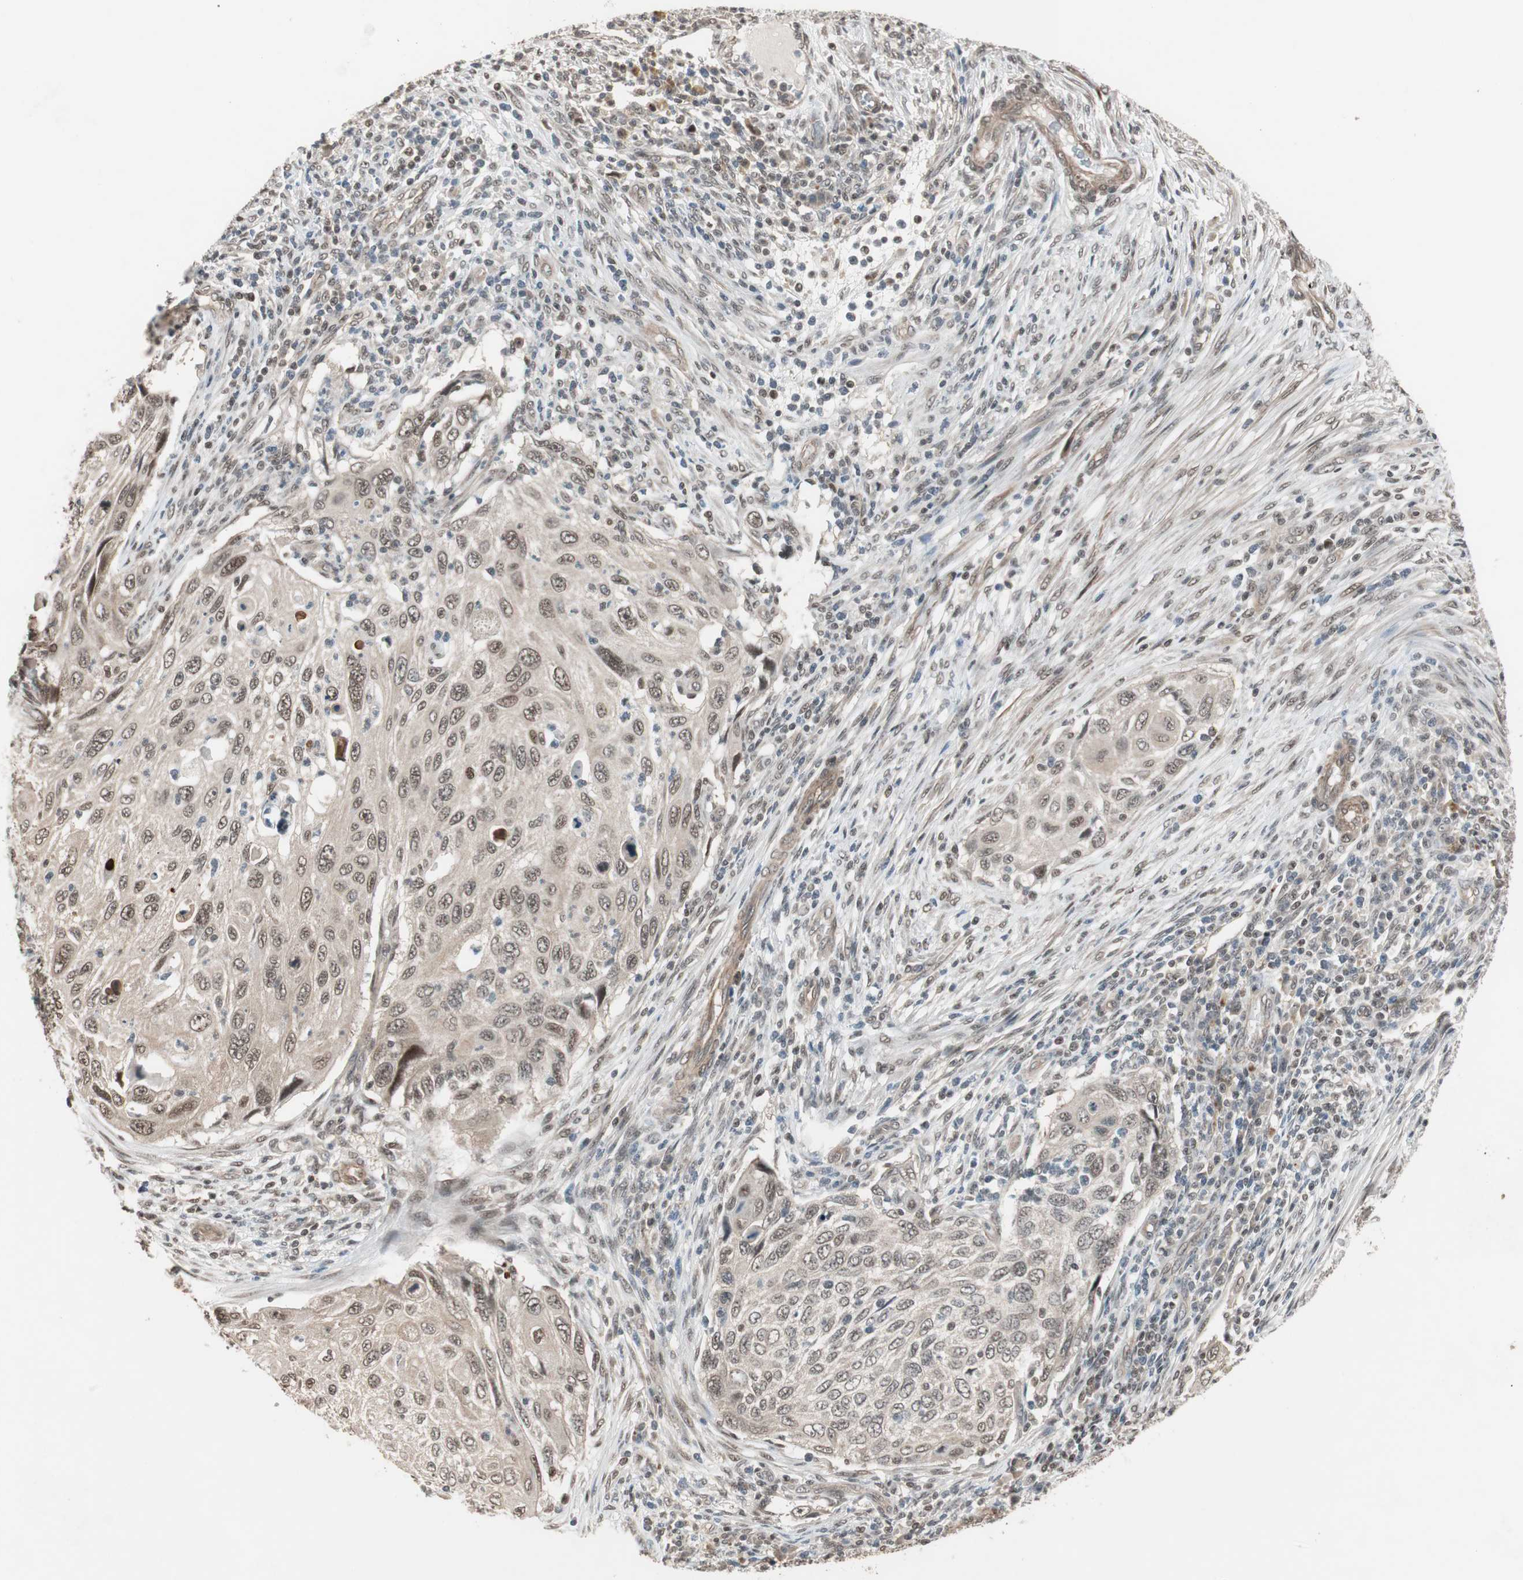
{"staining": {"intensity": "weak", "quantity": "25%-75%", "location": "nuclear"}, "tissue": "cervical cancer", "cell_type": "Tumor cells", "image_type": "cancer", "snomed": [{"axis": "morphology", "description": "Squamous cell carcinoma, NOS"}, {"axis": "topography", "description": "Cervix"}], "caption": "Cervical cancer (squamous cell carcinoma) was stained to show a protein in brown. There is low levels of weak nuclear expression in approximately 25%-75% of tumor cells.", "gene": "DRAP1", "patient": {"sex": "female", "age": 70}}